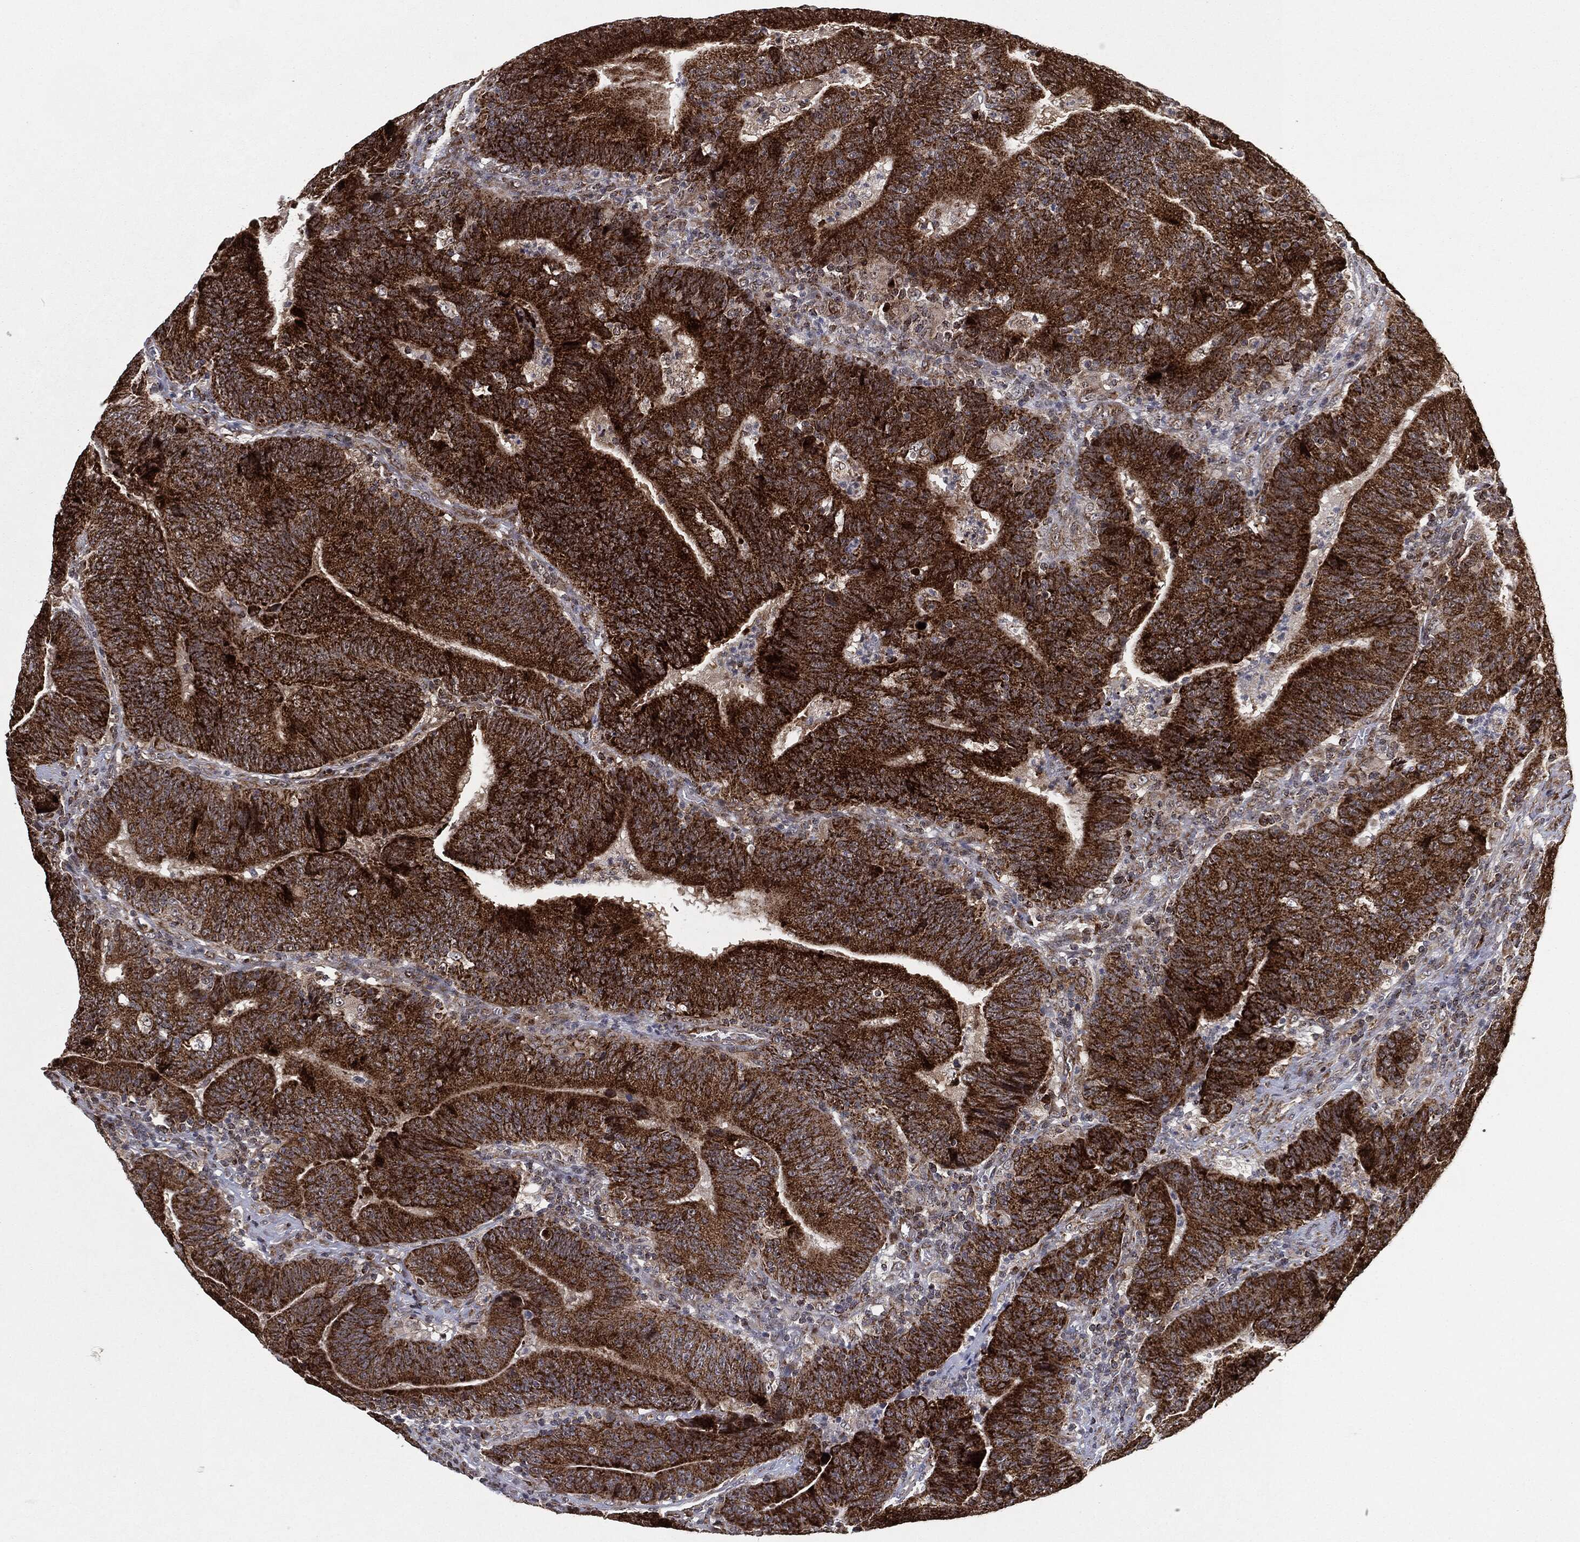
{"staining": {"intensity": "strong", "quantity": ">75%", "location": "cytoplasmic/membranous"}, "tissue": "colorectal cancer", "cell_type": "Tumor cells", "image_type": "cancer", "snomed": [{"axis": "morphology", "description": "Adenocarcinoma, NOS"}, {"axis": "topography", "description": "Colon"}], "caption": "Protein staining reveals strong cytoplasmic/membranous positivity in about >75% of tumor cells in colorectal adenocarcinoma. Ihc stains the protein in brown and the nuclei are stained blue.", "gene": "CHCHD2", "patient": {"sex": "female", "age": 75}}